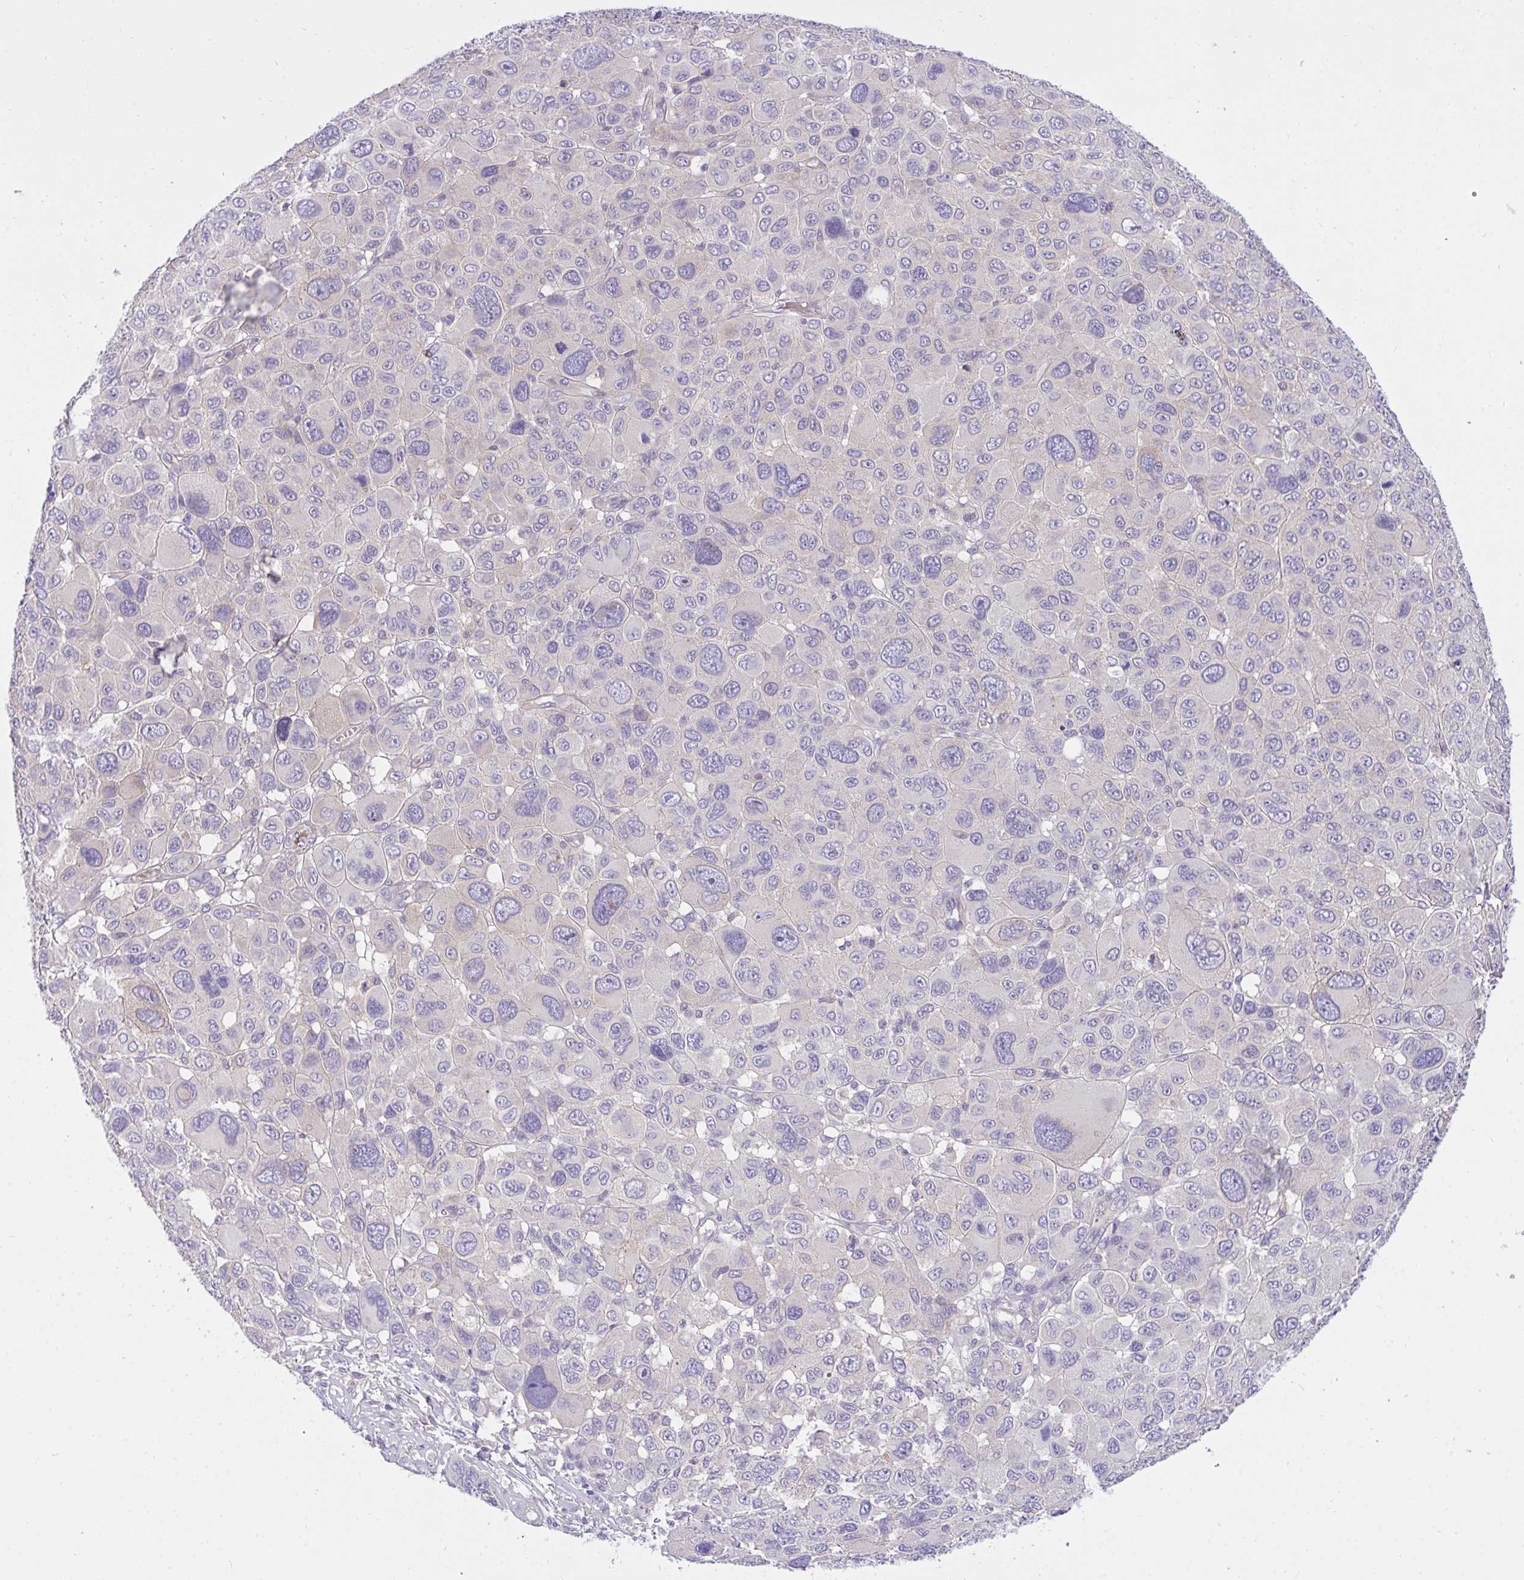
{"staining": {"intensity": "negative", "quantity": "none", "location": "none"}, "tissue": "melanoma", "cell_type": "Tumor cells", "image_type": "cancer", "snomed": [{"axis": "morphology", "description": "Malignant melanoma, NOS"}, {"axis": "topography", "description": "Skin"}], "caption": "IHC of malignant melanoma exhibits no staining in tumor cells.", "gene": "TLN2", "patient": {"sex": "female", "age": 66}}